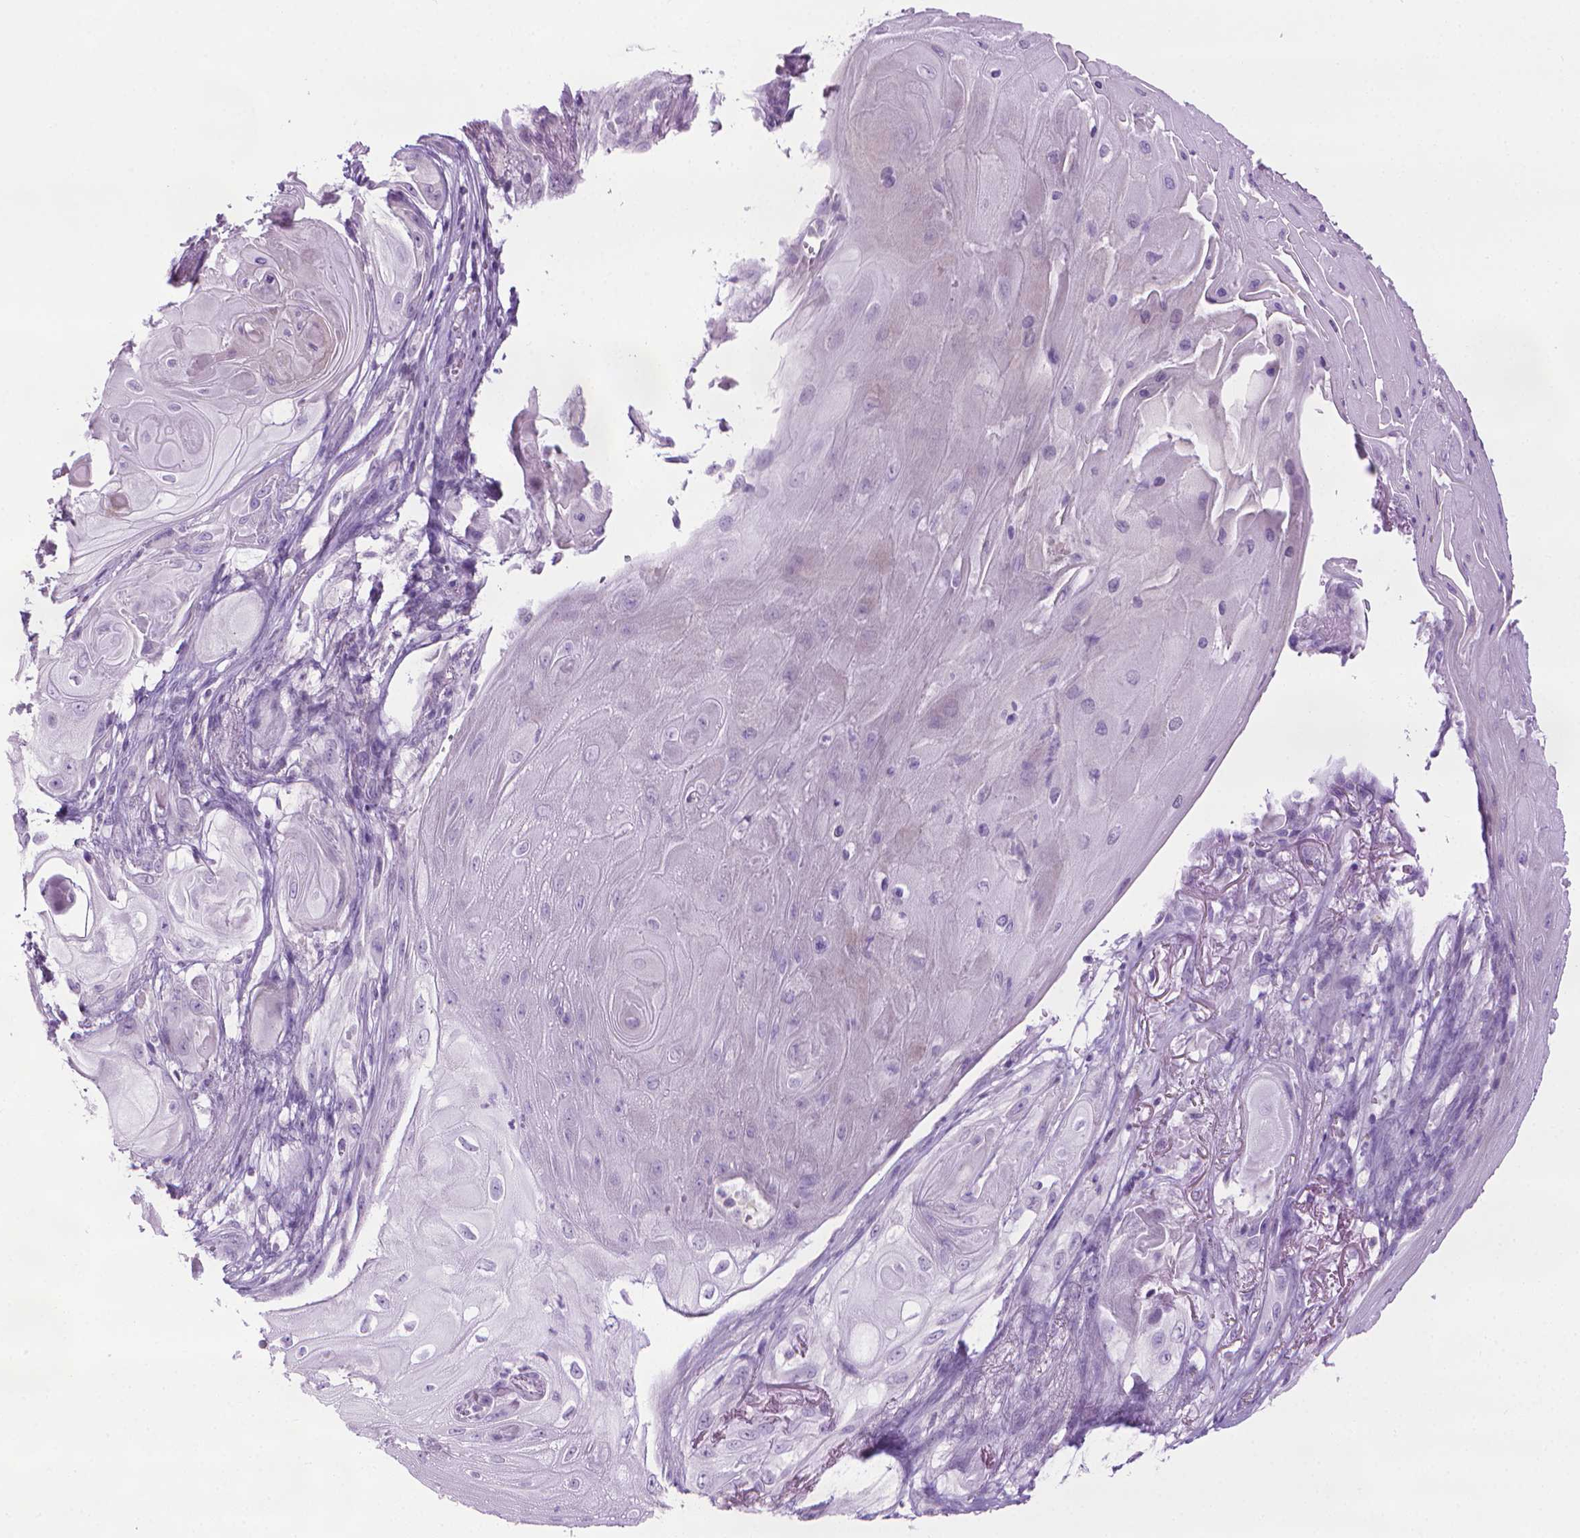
{"staining": {"intensity": "negative", "quantity": "none", "location": "none"}, "tissue": "skin cancer", "cell_type": "Tumor cells", "image_type": "cancer", "snomed": [{"axis": "morphology", "description": "Squamous cell carcinoma, NOS"}, {"axis": "topography", "description": "Skin"}], "caption": "This is an immunohistochemistry (IHC) histopathology image of skin cancer. There is no positivity in tumor cells.", "gene": "DNAI7", "patient": {"sex": "male", "age": 62}}